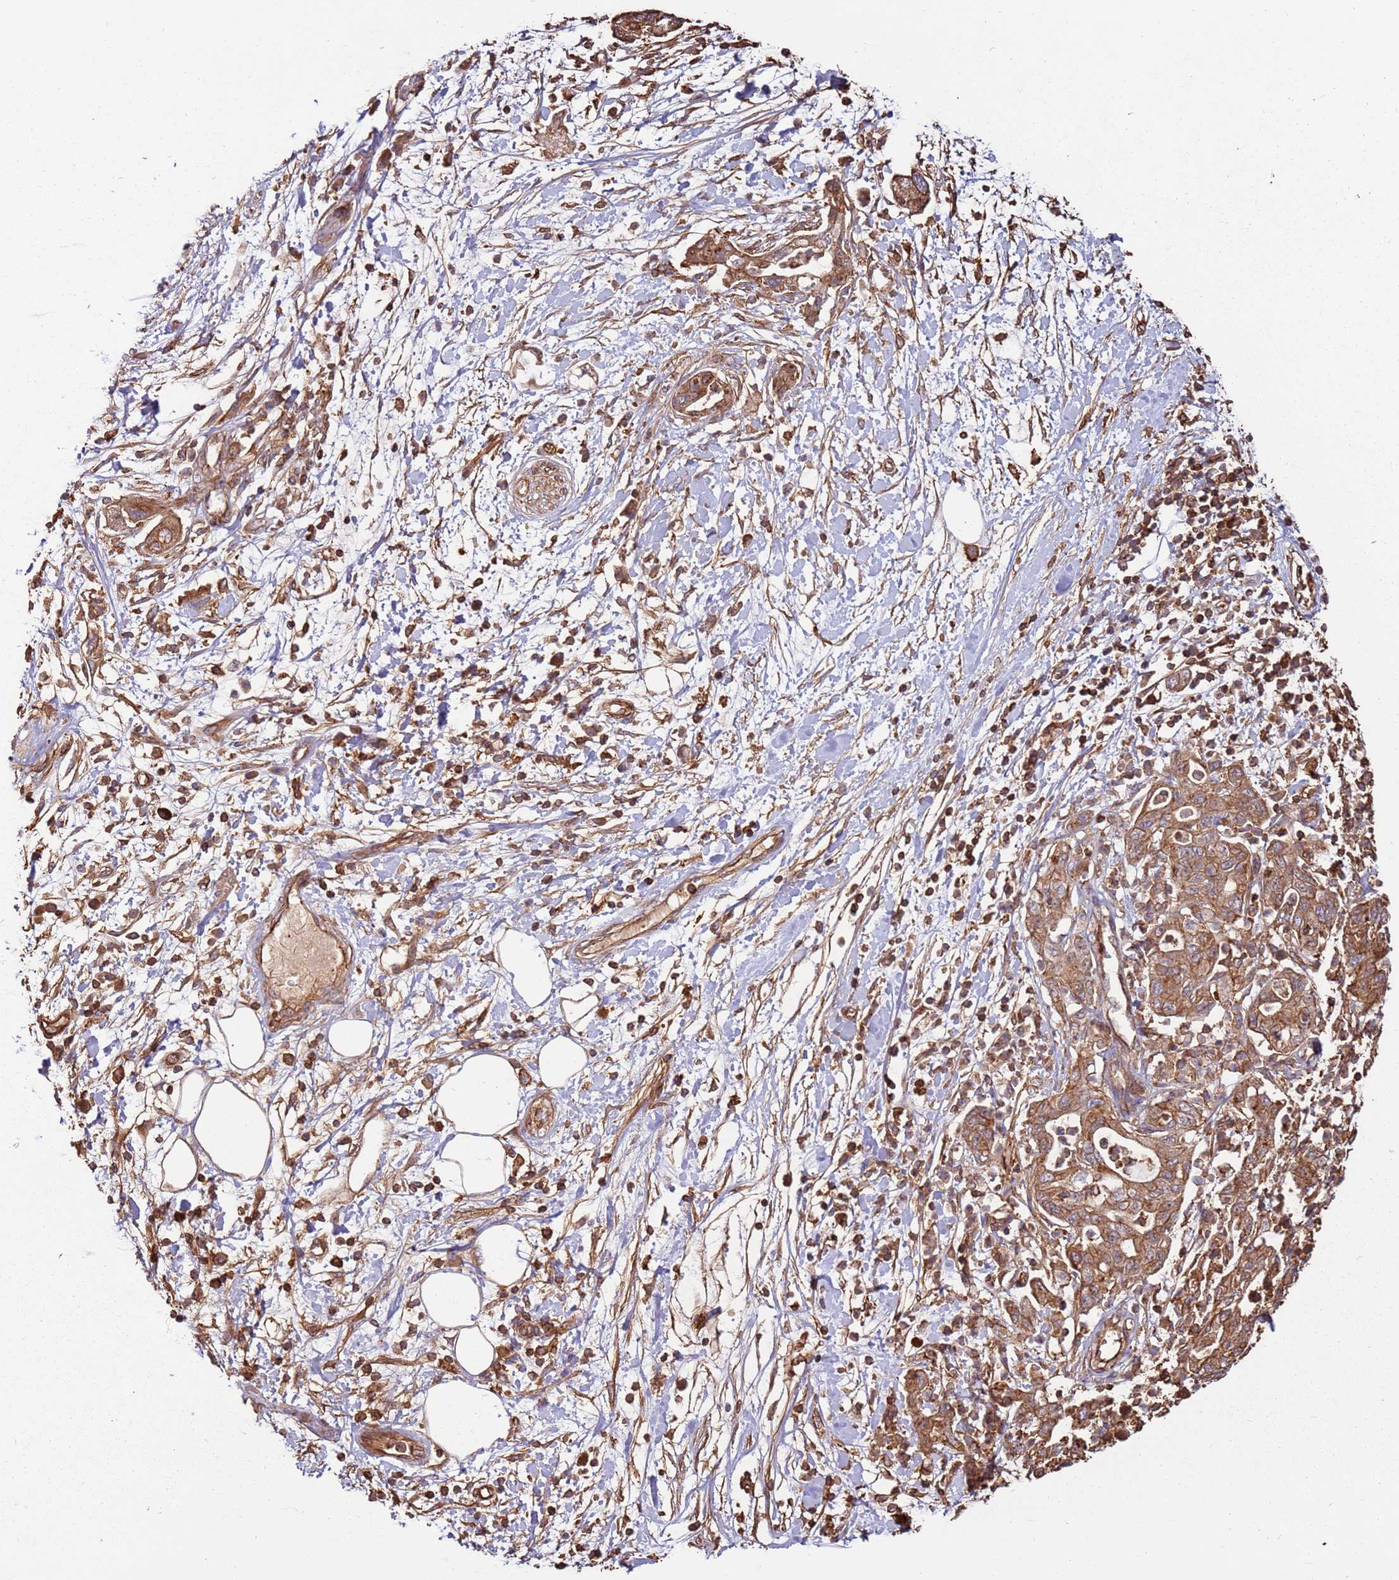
{"staining": {"intensity": "moderate", "quantity": ">75%", "location": "cytoplasmic/membranous"}, "tissue": "pancreatic cancer", "cell_type": "Tumor cells", "image_type": "cancer", "snomed": [{"axis": "morphology", "description": "Adenocarcinoma, NOS"}, {"axis": "topography", "description": "Pancreas"}], "caption": "A high-resolution histopathology image shows immunohistochemistry (IHC) staining of pancreatic cancer (adenocarcinoma), which shows moderate cytoplasmic/membranous expression in approximately >75% of tumor cells.", "gene": "ACVR2A", "patient": {"sex": "female", "age": 73}}